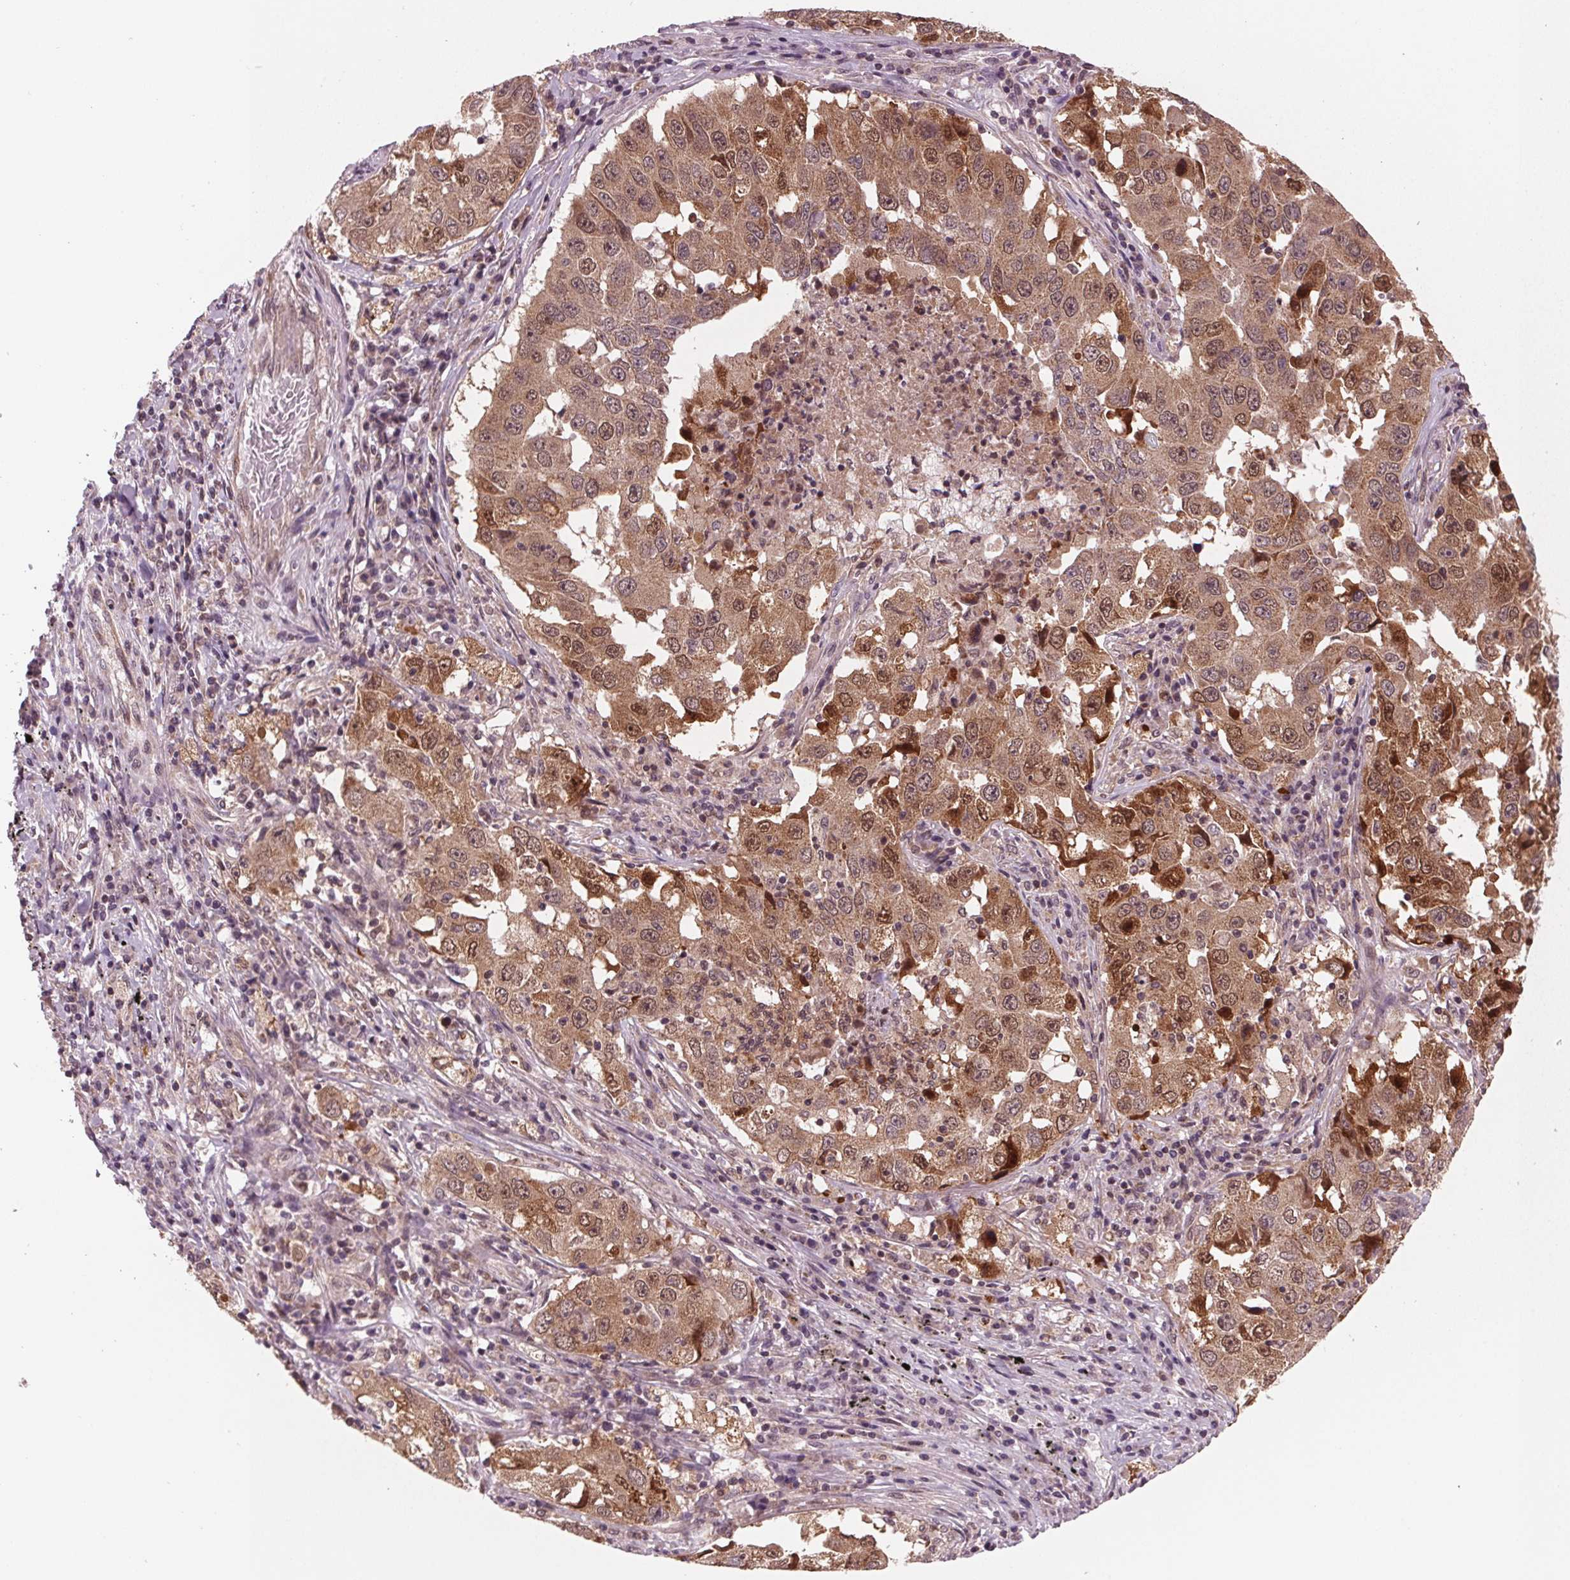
{"staining": {"intensity": "moderate", "quantity": ">75%", "location": "cytoplasmic/membranous,nuclear"}, "tissue": "lung cancer", "cell_type": "Tumor cells", "image_type": "cancer", "snomed": [{"axis": "morphology", "description": "Adenocarcinoma, NOS"}, {"axis": "topography", "description": "Lung"}], "caption": "The photomicrograph reveals a brown stain indicating the presence of a protein in the cytoplasmic/membranous and nuclear of tumor cells in lung cancer.", "gene": "STAT3", "patient": {"sex": "male", "age": 73}}